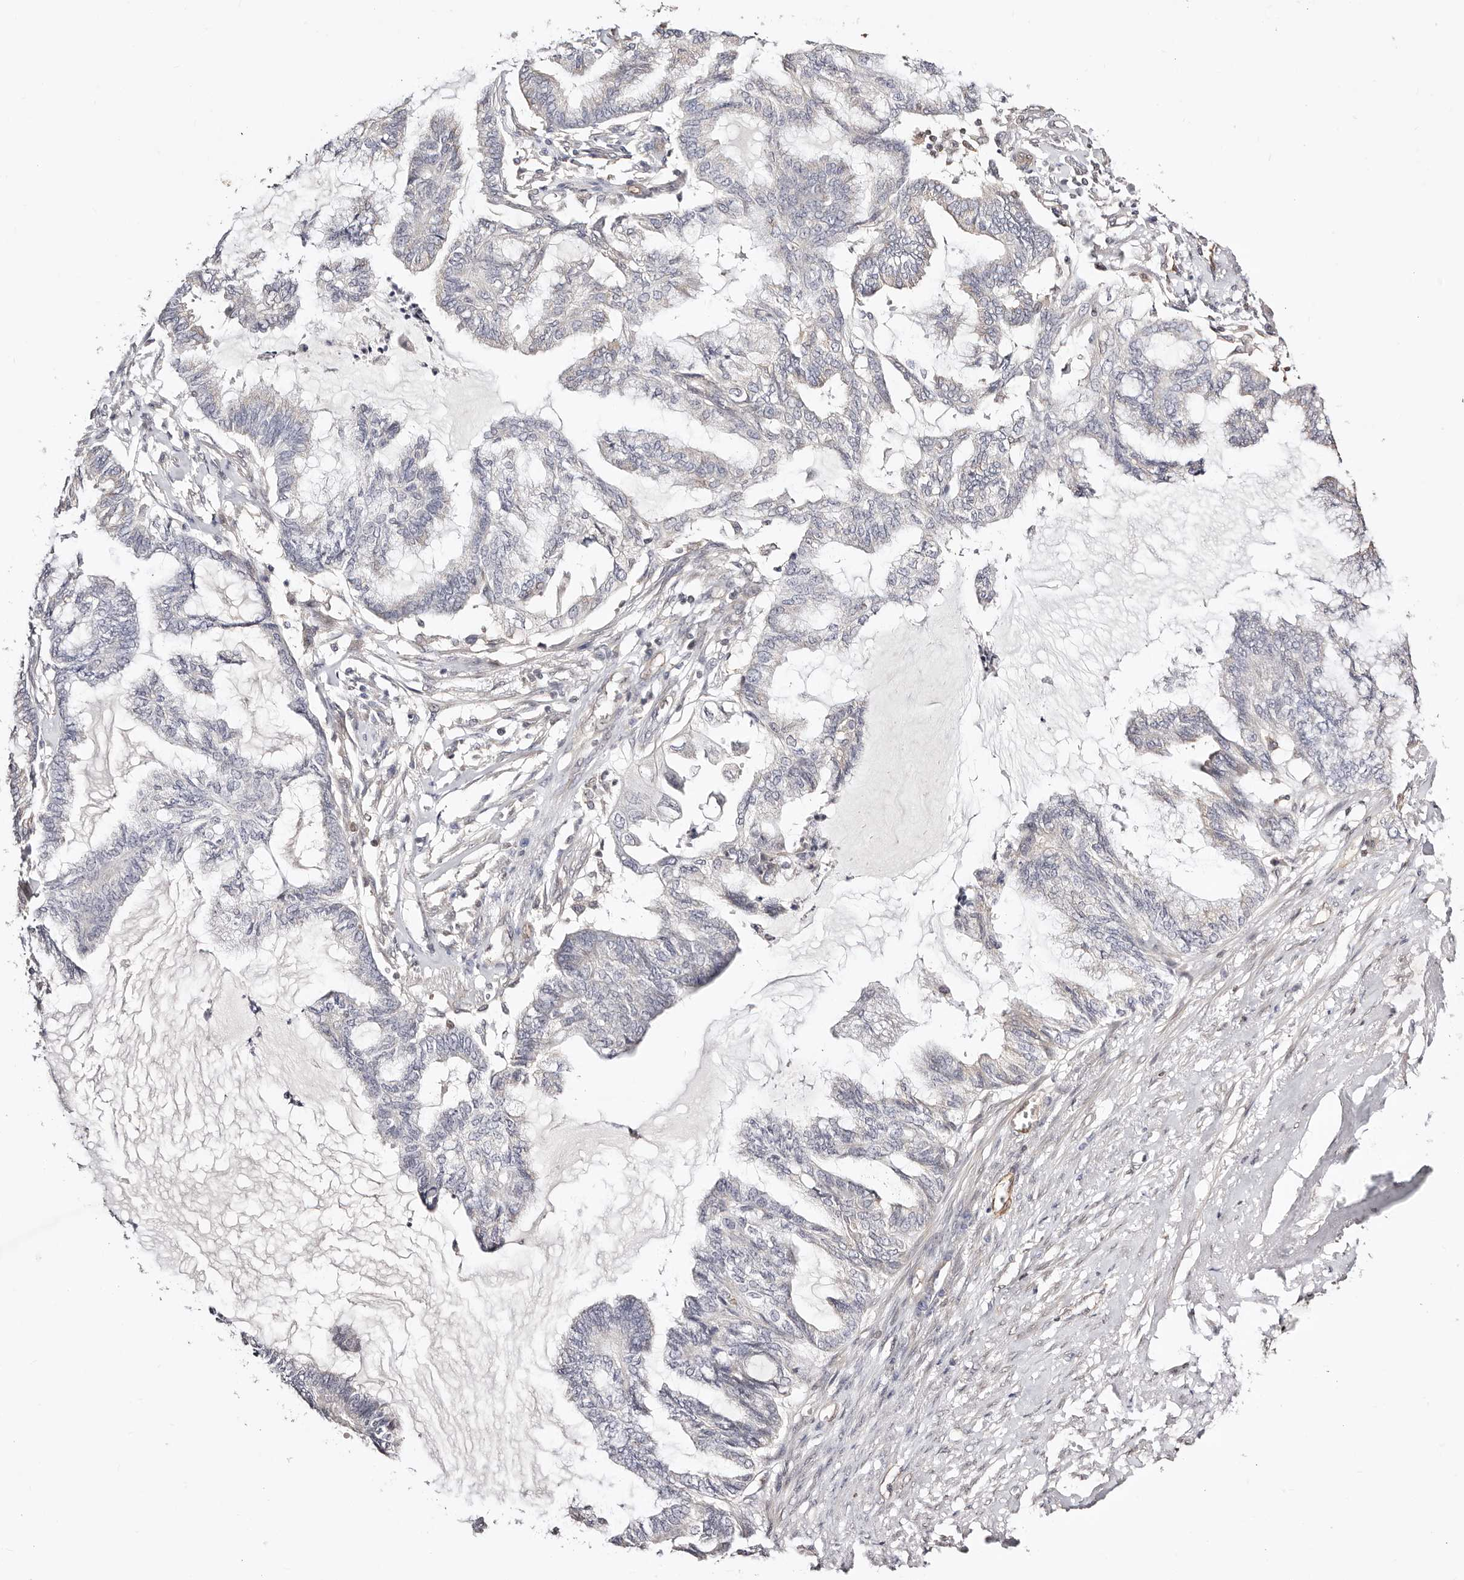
{"staining": {"intensity": "negative", "quantity": "none", "location": "none"}, "tissue": "endometrial cancer", "cell_type": "Tumor cells", "image_type": "cancer", "snomed": [{"axis": "morphology", "description": "Adenocarcinoma, NOS"}, {"axis": "topography", "description": "Endometrium"}], "caption": "High magnification brightfield microscopy of adenocarcinoma (endometrial) stained with DAB (brown) and counterstained with hematoxylin (blue): tumor cells show no significant expression. Nuclei are stained in blue.", "gene": "STAT5A", "patient": {"sex": "female", "age": 86}}